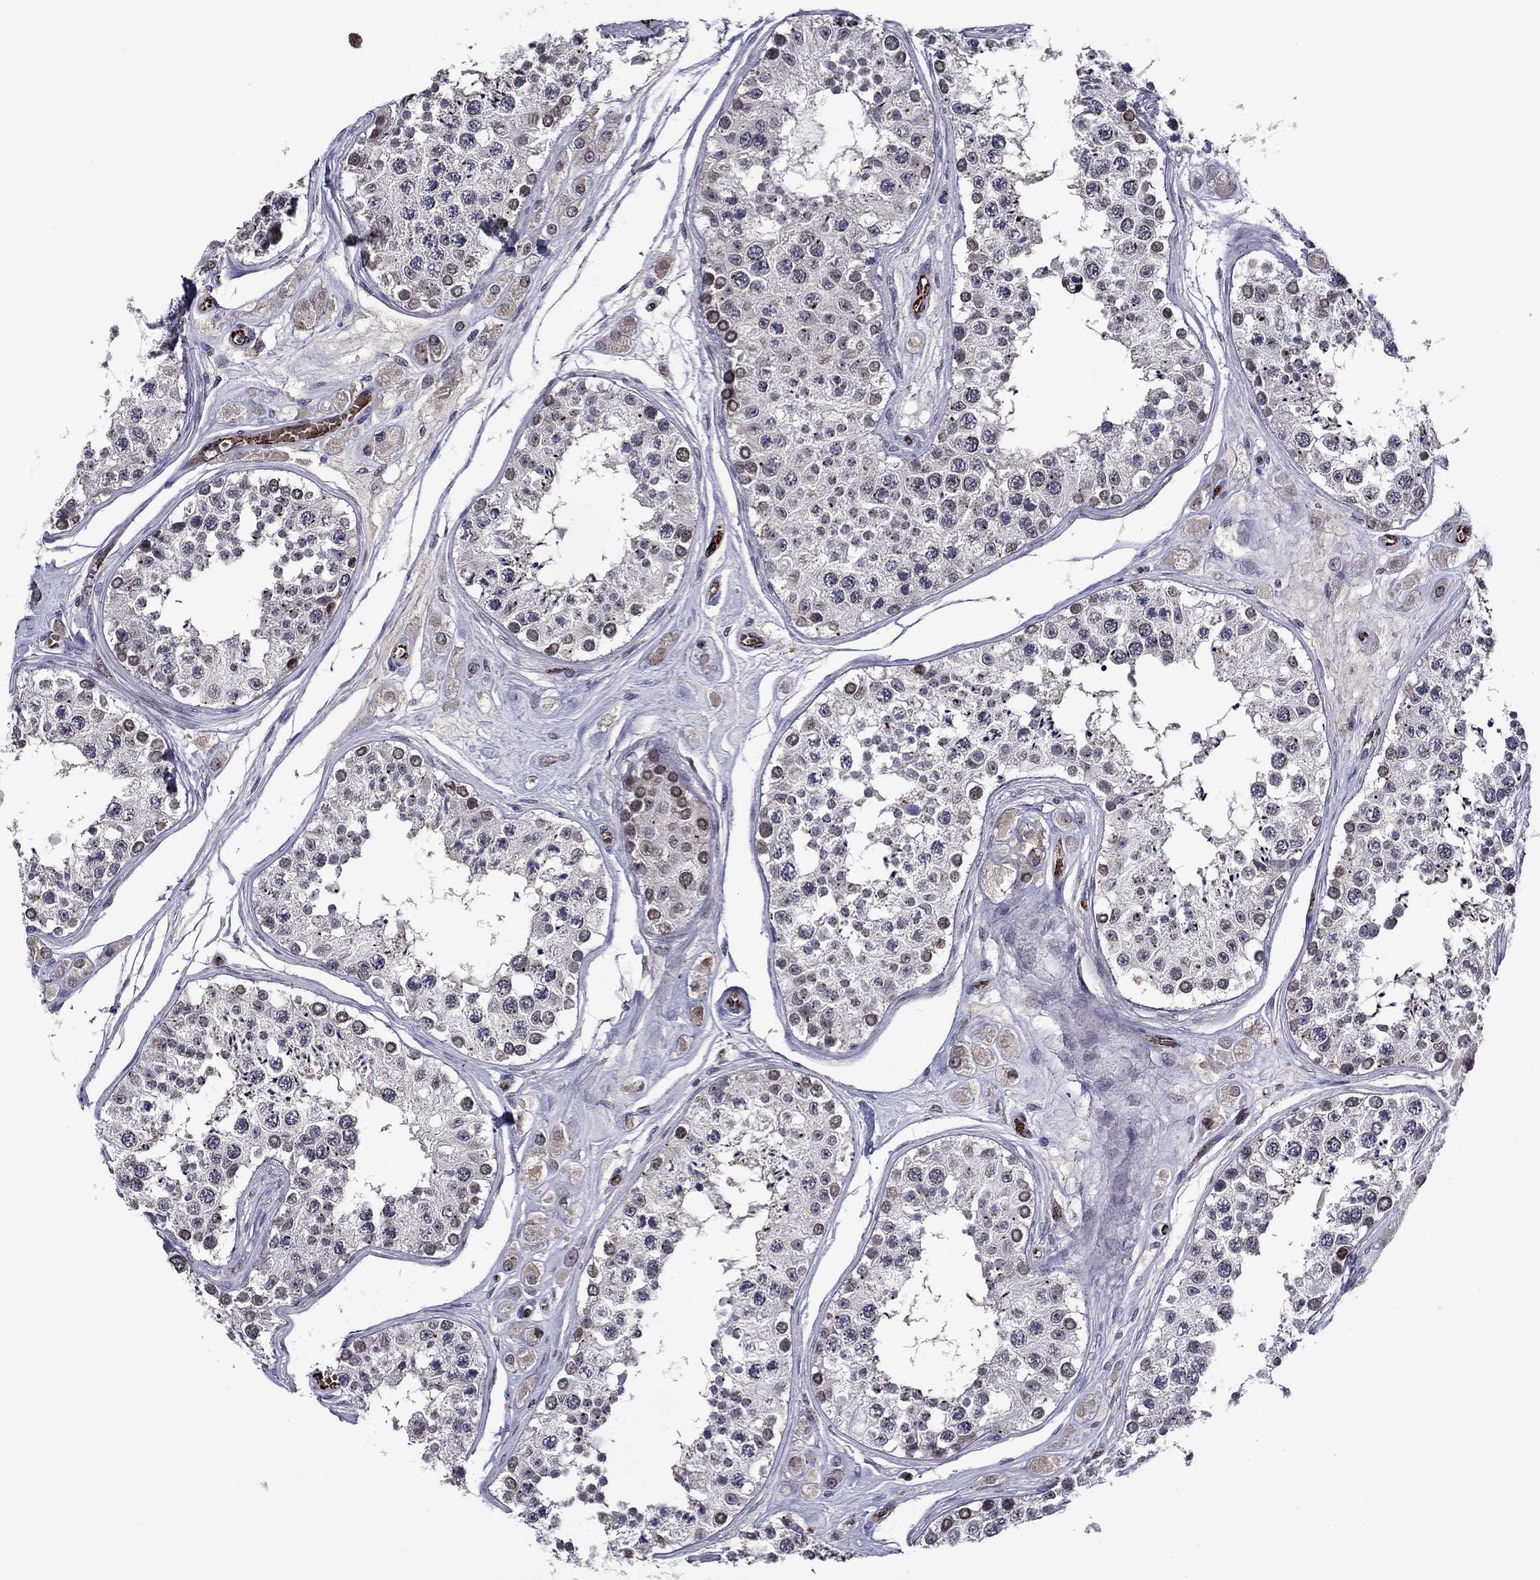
{"staining": {"intensity": "moderate", "quantity": "<25%", "location": "nuclear"}, "tissue": "testis", "cell_type": "Cells in seminiferous ducts", "image_type": "normal", "snomed": [{"axis": "morphology", "description": "Normal tissue, NOS"}, {"axis": "topography", "description": "Testis"}], "caption": "Protein expression analysis of unremarkable human testis reveals moderate nuclear expression in about <25% of cells in seminiferous ducts. Nuclei are stained in blue.", "gene": "SLITRK1", "patient": {"sex": "male", "age": 25}}